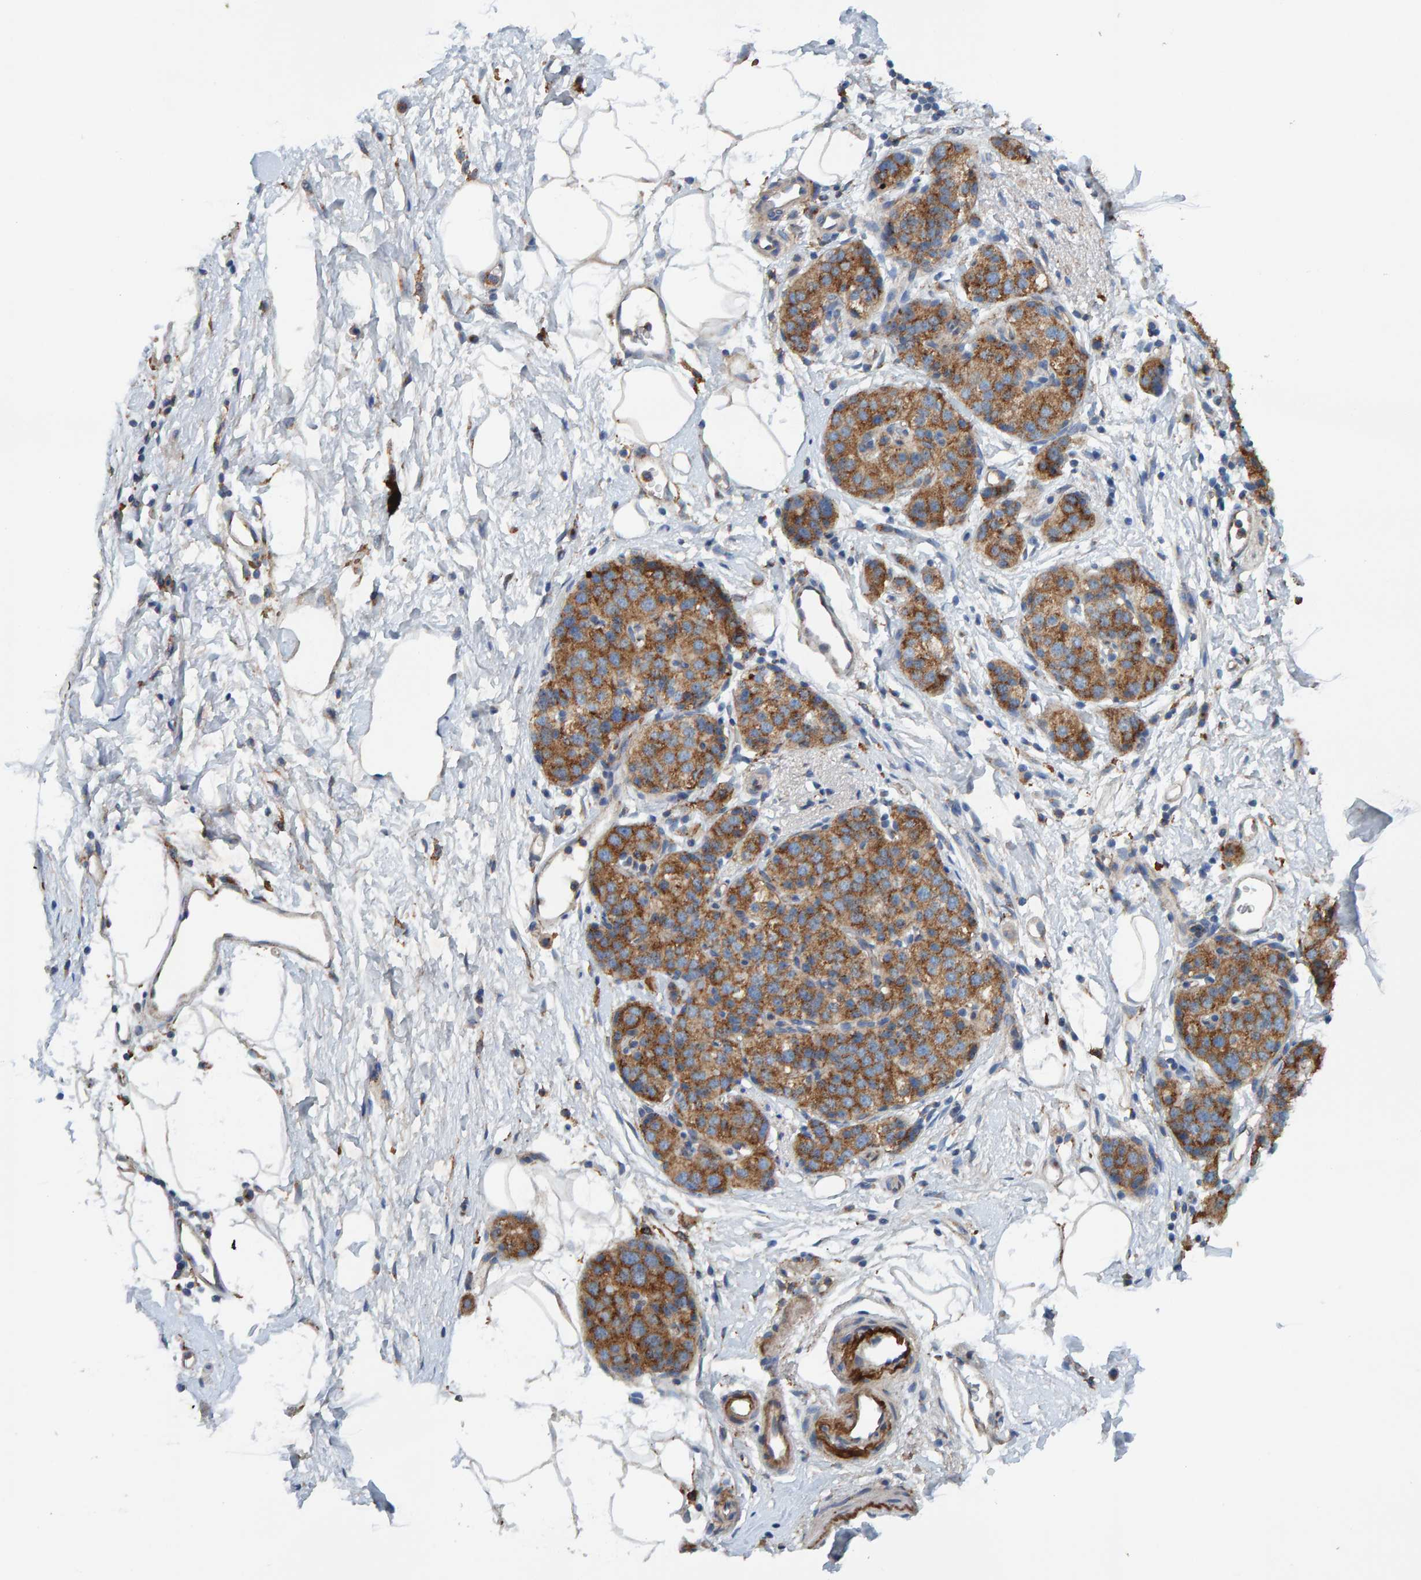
{"staining": {"intensity": "moderate", "quantity": ">75%", "location": "cytoplasmic/membranous"}, "tissue": "pancreatic cancer", "cell_type": "Tumor cells", "image_type": "cancer", "snomed": [{"axis": "morphology", "description": "Adenocarcinoma, NOS"}, {"axis": "topography", "description": "Pancreas"}], "caption": "Immunohistochemistry (IHC) (DAB) staining of pancreatic cancer shows moderate cytoplasmic/membranous protein expression in approximately >75% of tumor cells. (Stains: DAB in brown, nuclei in blue, Microscopy: brightfield microscopy at high magnification).", "gene": "MKLN1", "patient": {"sex": "male", "age": 50}}